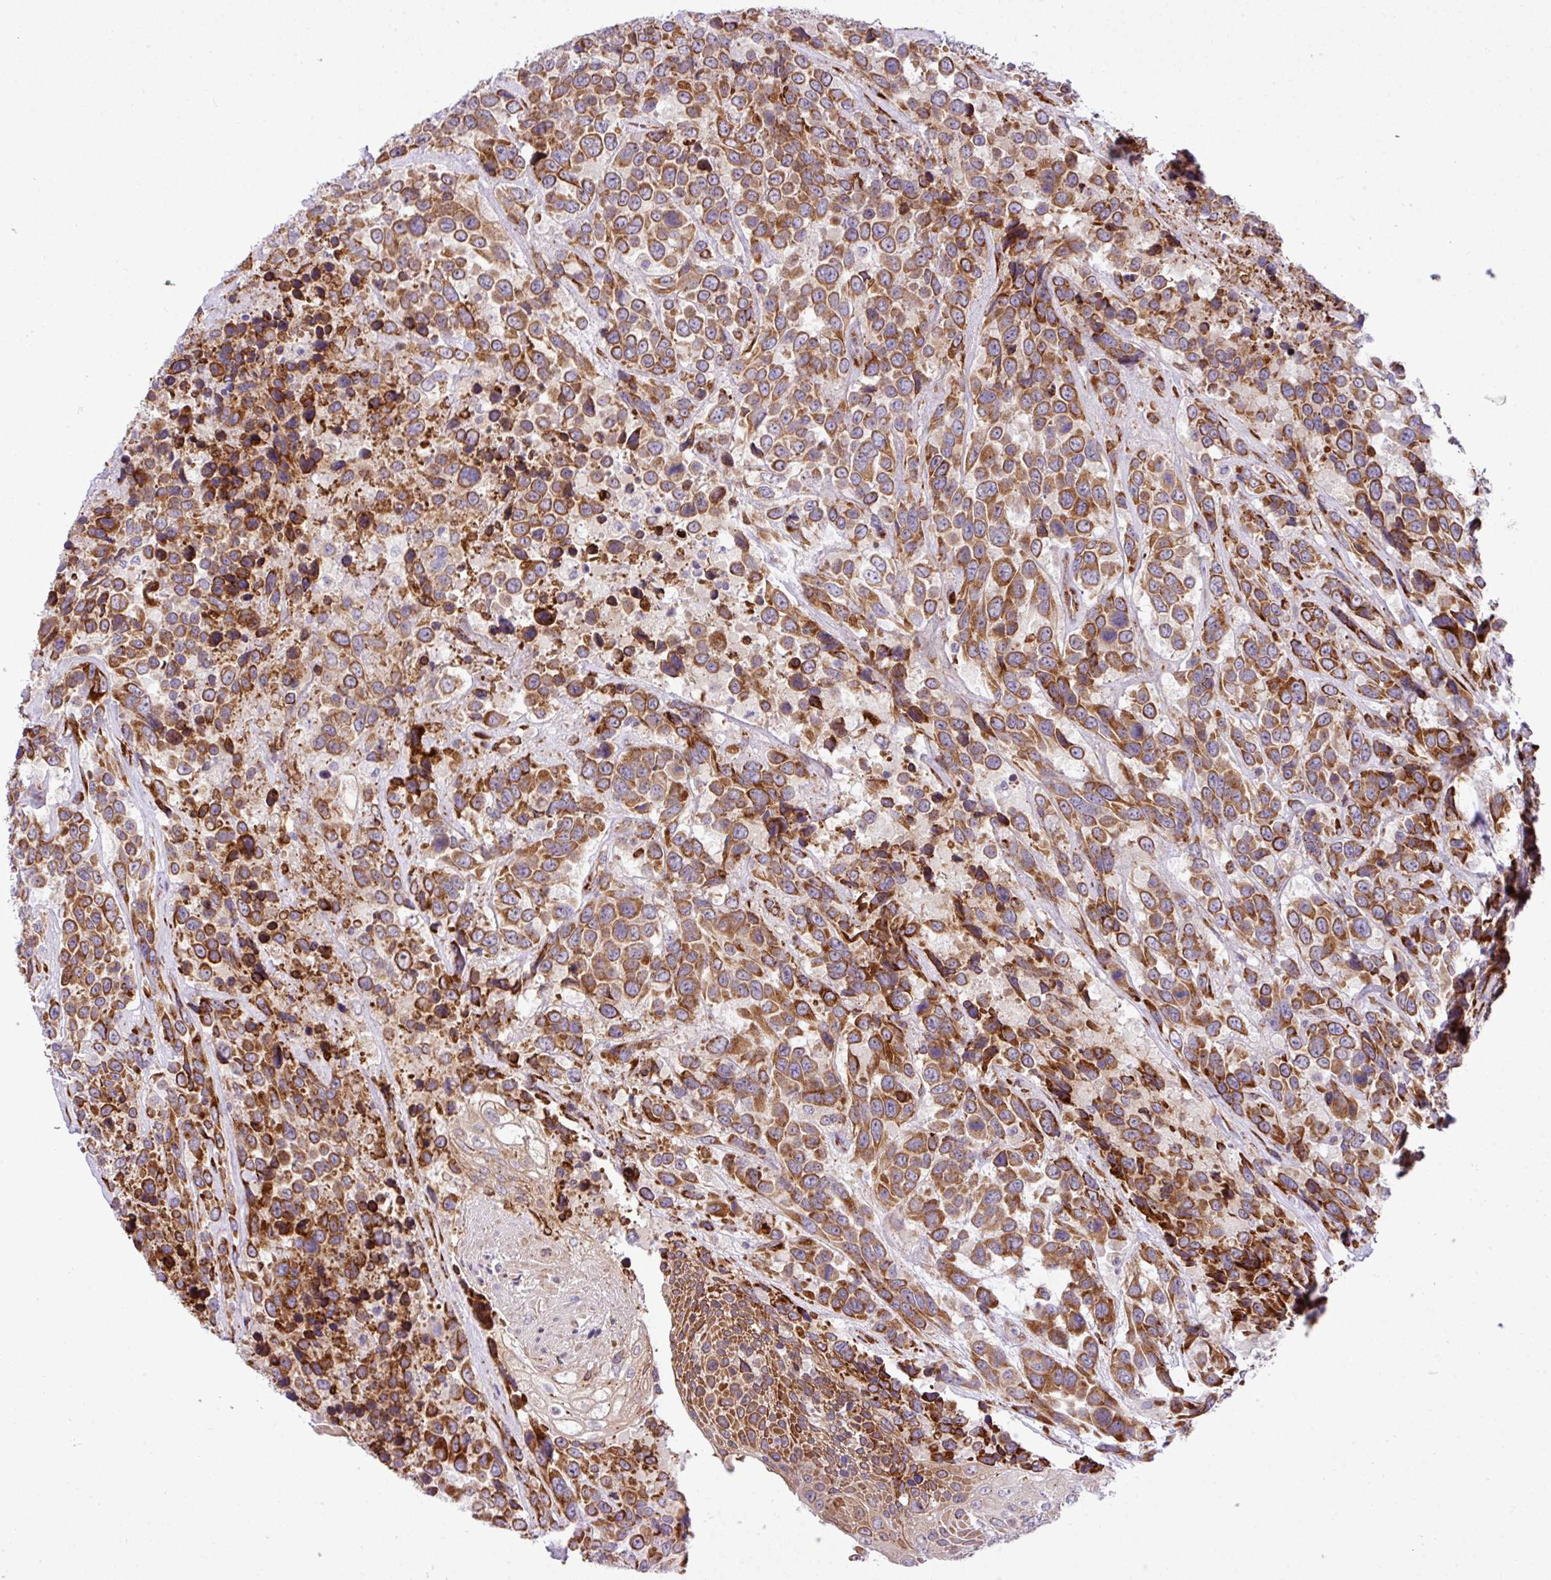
{"staining": {"intensity": "strong", "quantity": ">75%", "location": "cytoplasmic/membranous"}, "tissue": "urothelial cancer", "cell_type": "Tumor cells", "image_type": "cancer", "snomed": [{"axis": "morphology", "description": "Urothelial carcinoma, High grade"}, {"axis": "topography", "description": "Urinary bladder"}], "caption": "Immunohistochemical staining of urothelial carcinoma (high-grade) exhibits strong cytoplasmic/membranous protein expression in about >75% of tumor cells.", "gene": "CFAP97", "patient": {"sex": "female", "age": 70}}